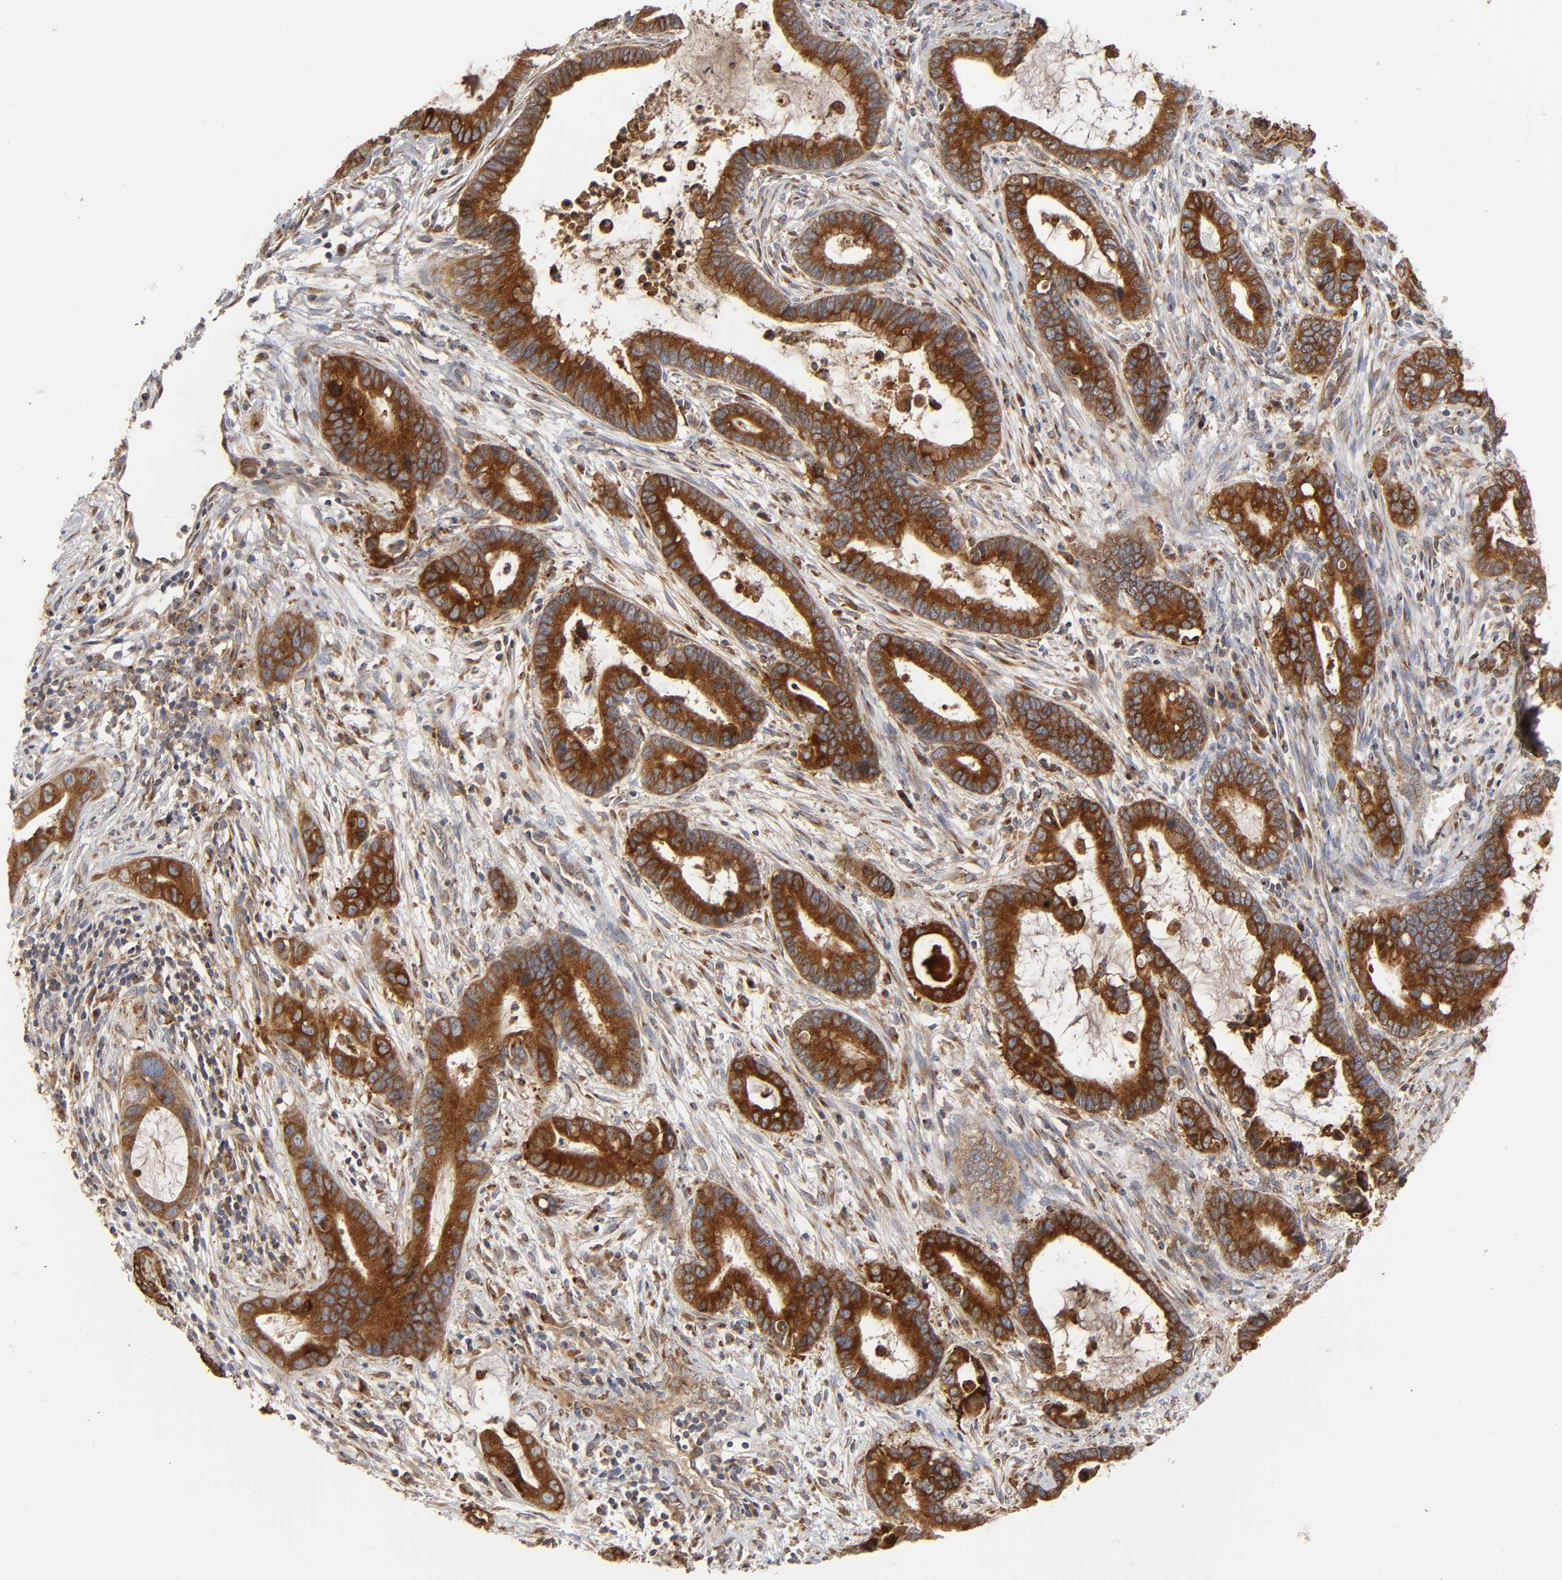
{"staining": {"intensity": "strong", "quantity": ">75%", "location": "cytoplasmic/membranous"}, "tissue": "cervical cancer", "cell_type": "Tumor cells", "image_type": "cancer", "snomed": [{"axis": "morphology", "description": "Adenocarcinoma, NOS"}, {"axis": "topography", "description": "Cervix"}], "caption": "This micrograph demonstrates IHC staining of cervical cancer (adenocarcinoma), with high strong cytoplasmic/membranous positivity in about >75% of tumor cells.", "gene": "GNPTG", "patient": {"sex": "female", "age": 44}}